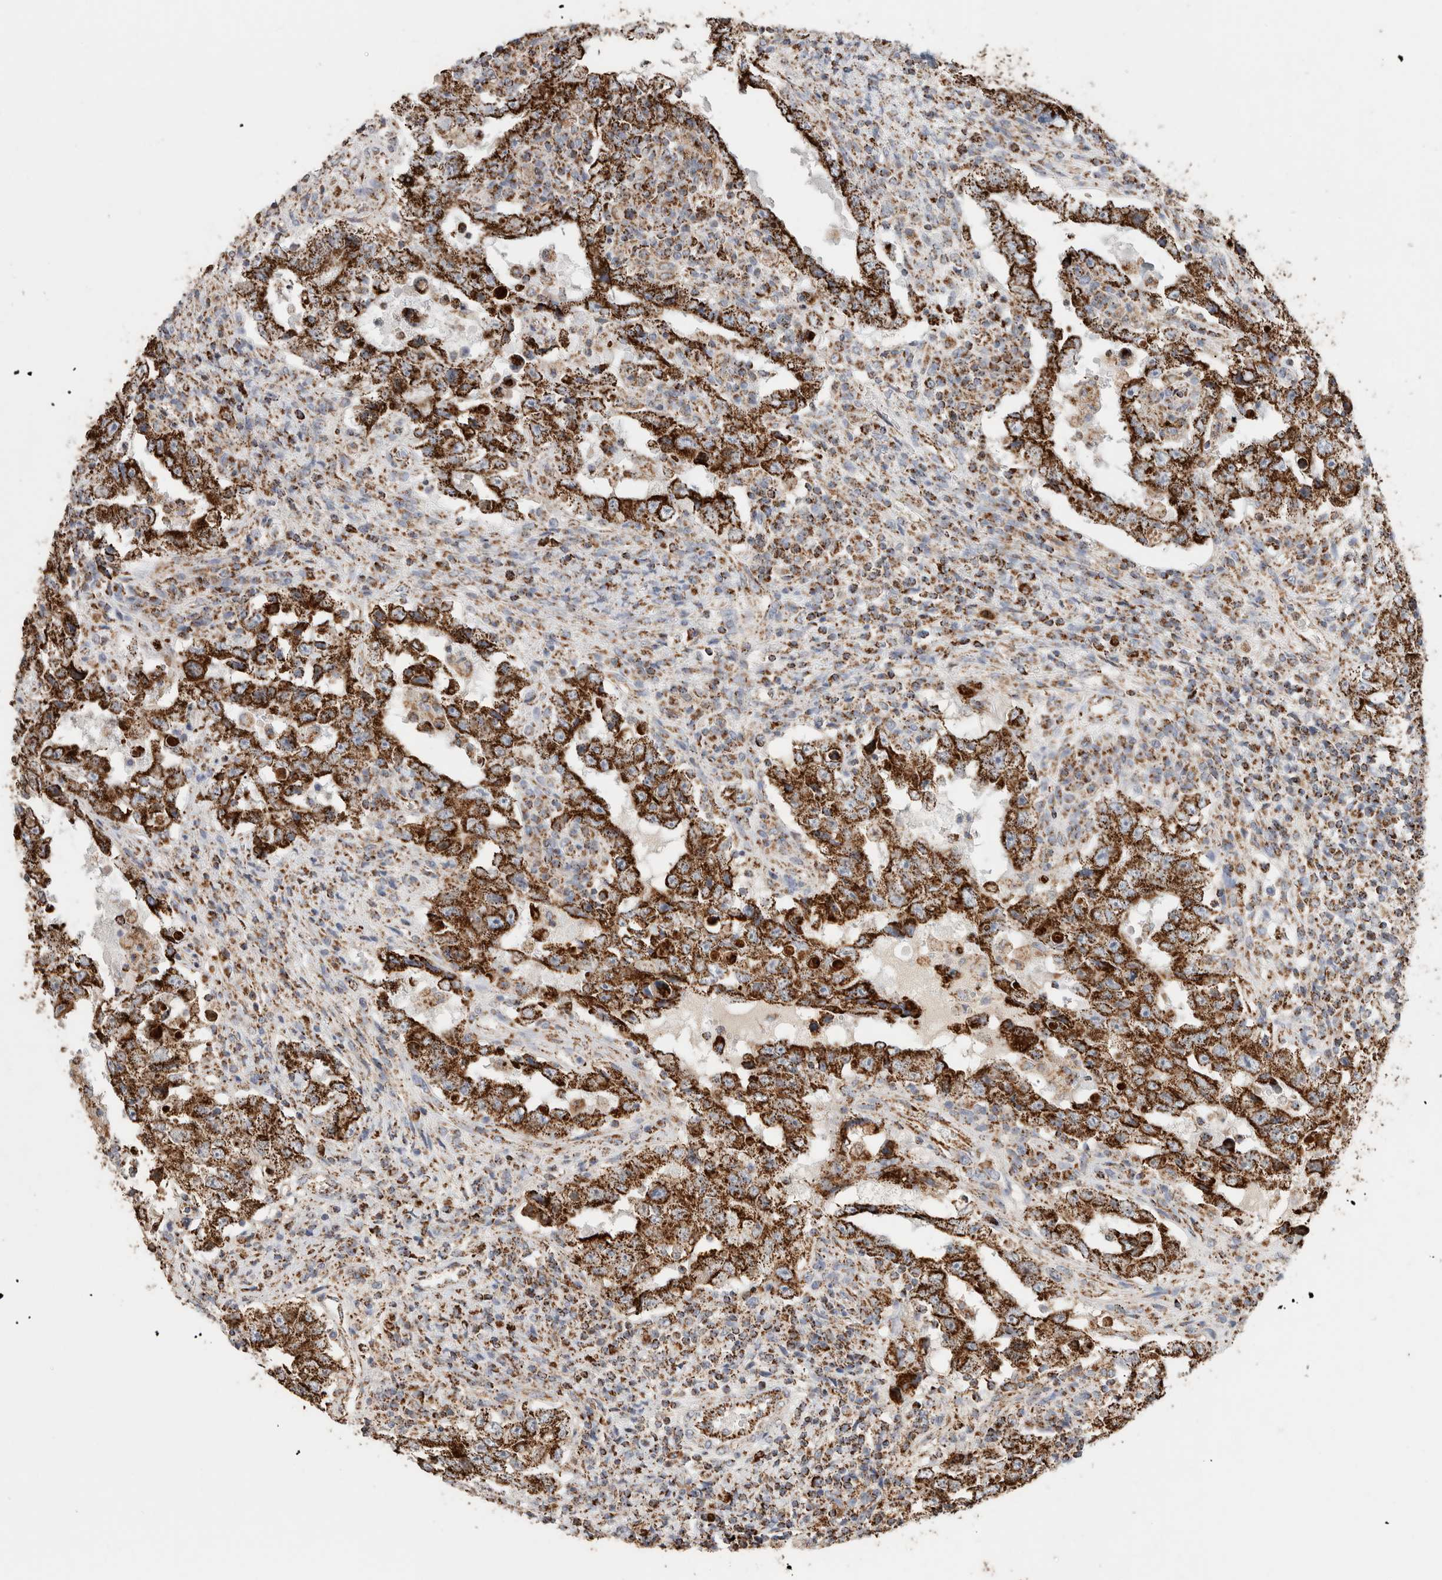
{"staining": {"intensity": "strong", "quantity": ">75%", "location": "cytoplasmic/membranous"}, "tissue": "testis cancer", "cell_type": "Tumor cells", "image_type": "cancer", "snomed": [{"axis": "morphology", "description": "Carcinoma, Embryonal, NOS"}, {"axis": "topography", "description": "Testis"}], "caption": "Tumor cells demonstrate high levels of strong cytoplasmic/membranous expression in about >75% of cells in human testis cancer.", "gene": "C1QBP", "patient": {"sex": "male", "age": 26}}